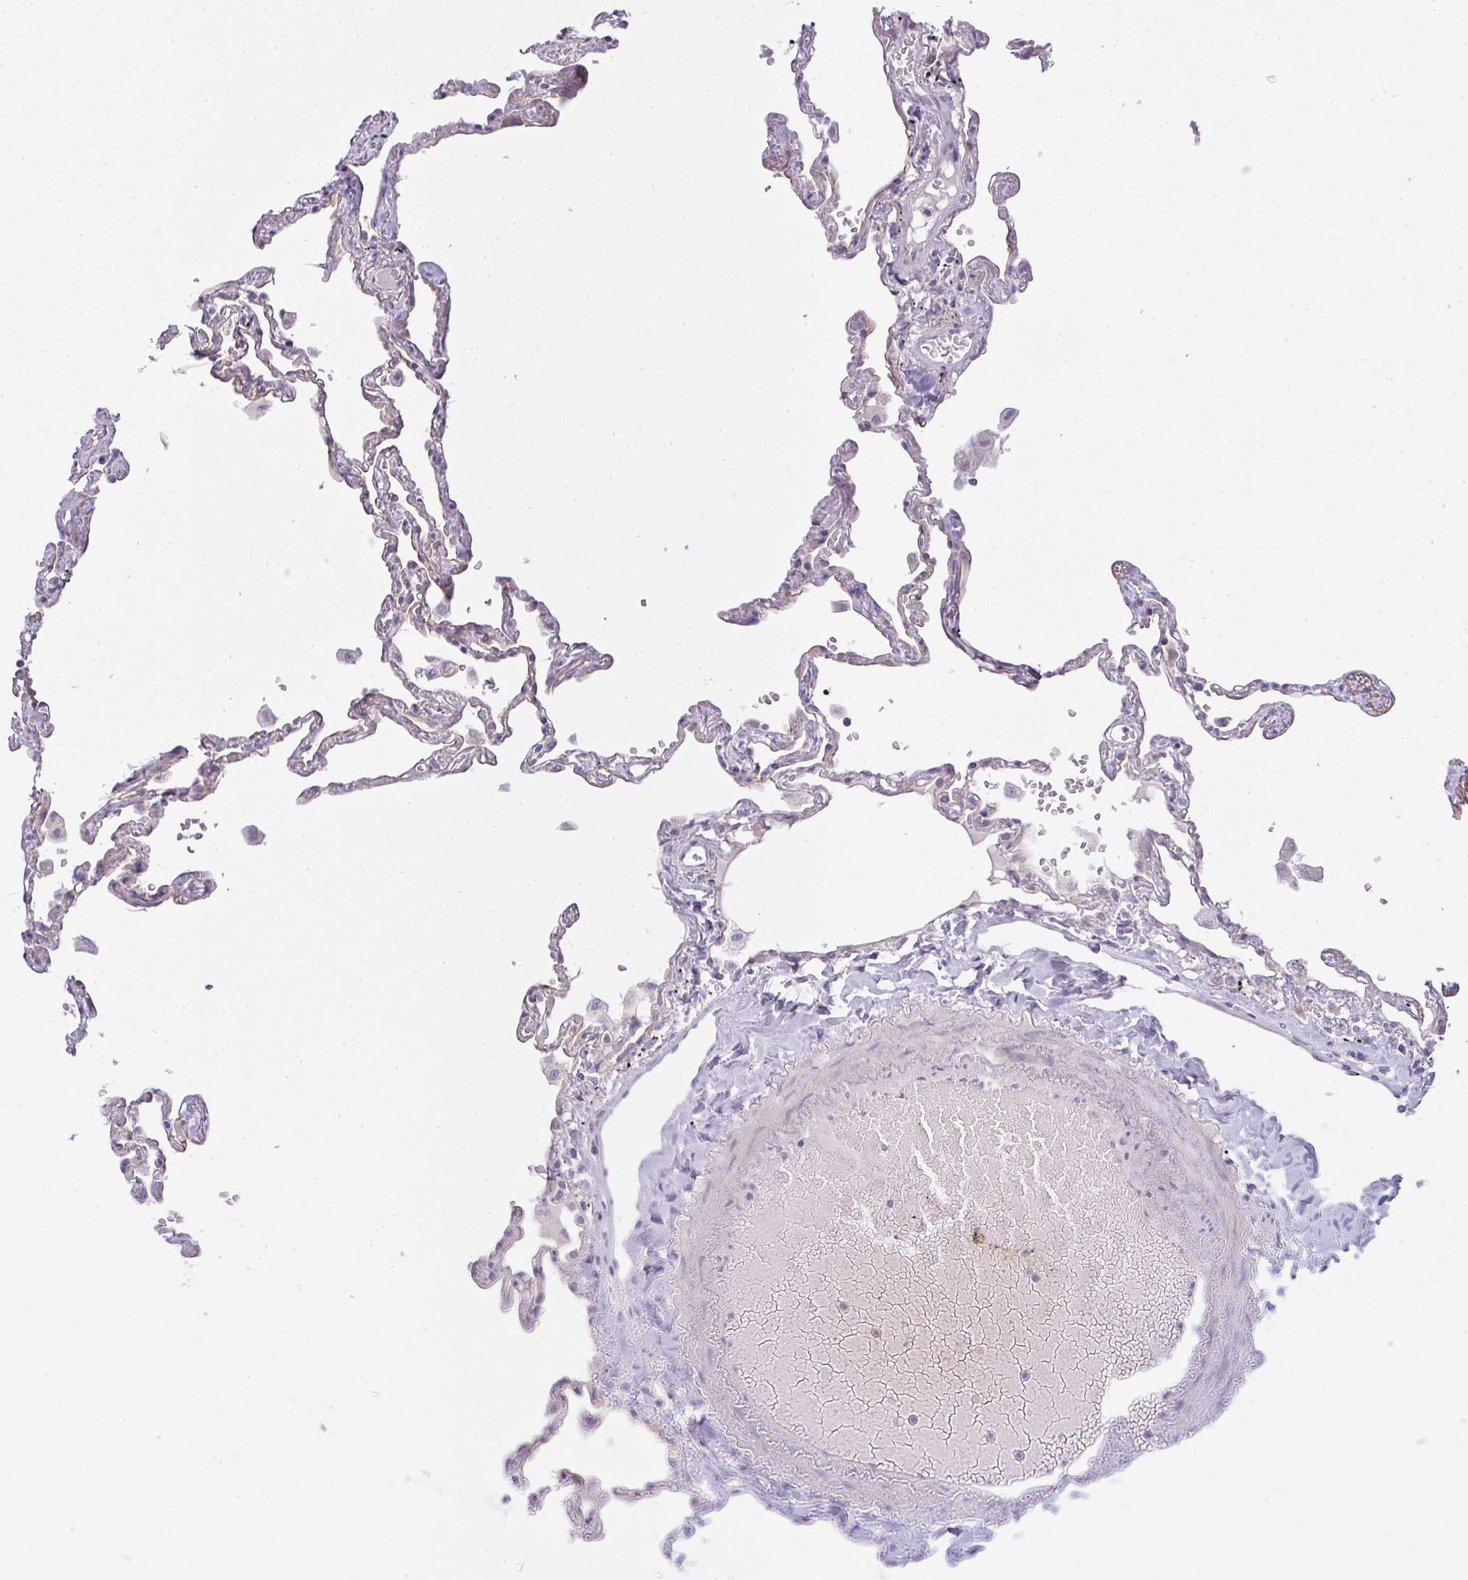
{"staining": {"intensity": "negative", "quantity": "none", "location": "none"}, "tissue": "lung", "cell_type": "Alveolar cells", "image_type": "normal", "snomed": [{"axis": "morphology", "description": "Normal tissue, NOS"}, {"axis": "topography", "description": "Lung"}], "caption": "IHC image of unremarkable lung: lung stained with DAB reveals no significant protein expression in alveolar cells.", "gene": "SIRPB2", "patient": {"sex": "female", "age": 67}}